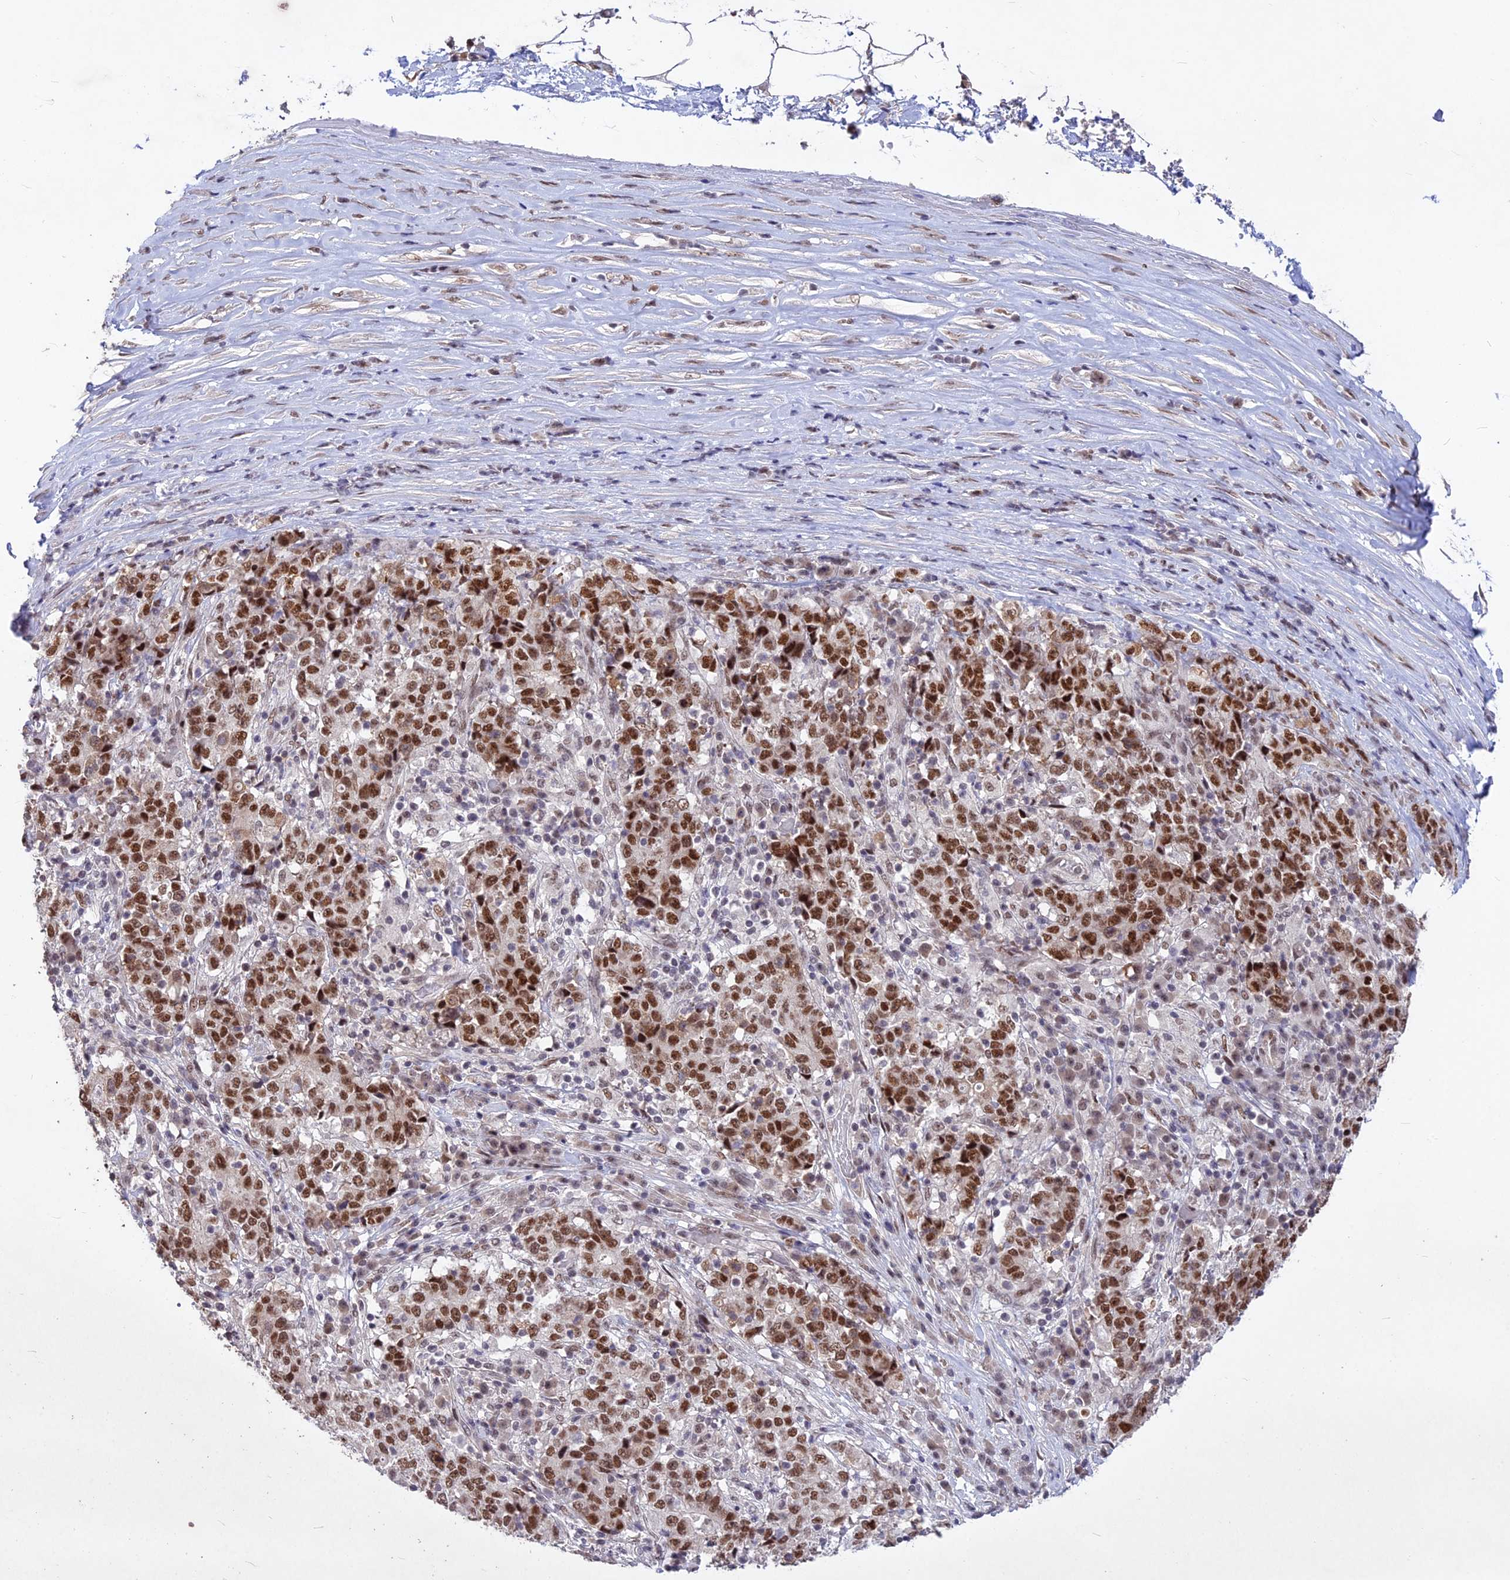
{"staining": {"intensity": "moderate", "quantity": ">75%", "location": "nuclear"}, "tissue": "stomach cancer", "cell_type": "Tumor cells", "image_type": "cancer", "snomed": [{"axis": "morphology", "description": "Adenocarcinoma, NOS"}, {"axis": "topography", "description": "Stomach"}], "caption": "Stomach adenocarcinoma stained for a protein shows moderate nuclear positivity in tumor cells. The staining is performed using DAB brown chromogen to label protein expression. The nuclei are counter-stained blue using hematoxylin.", "gene": "DIS3", "patient": {"sex": "male", "age": 59}}